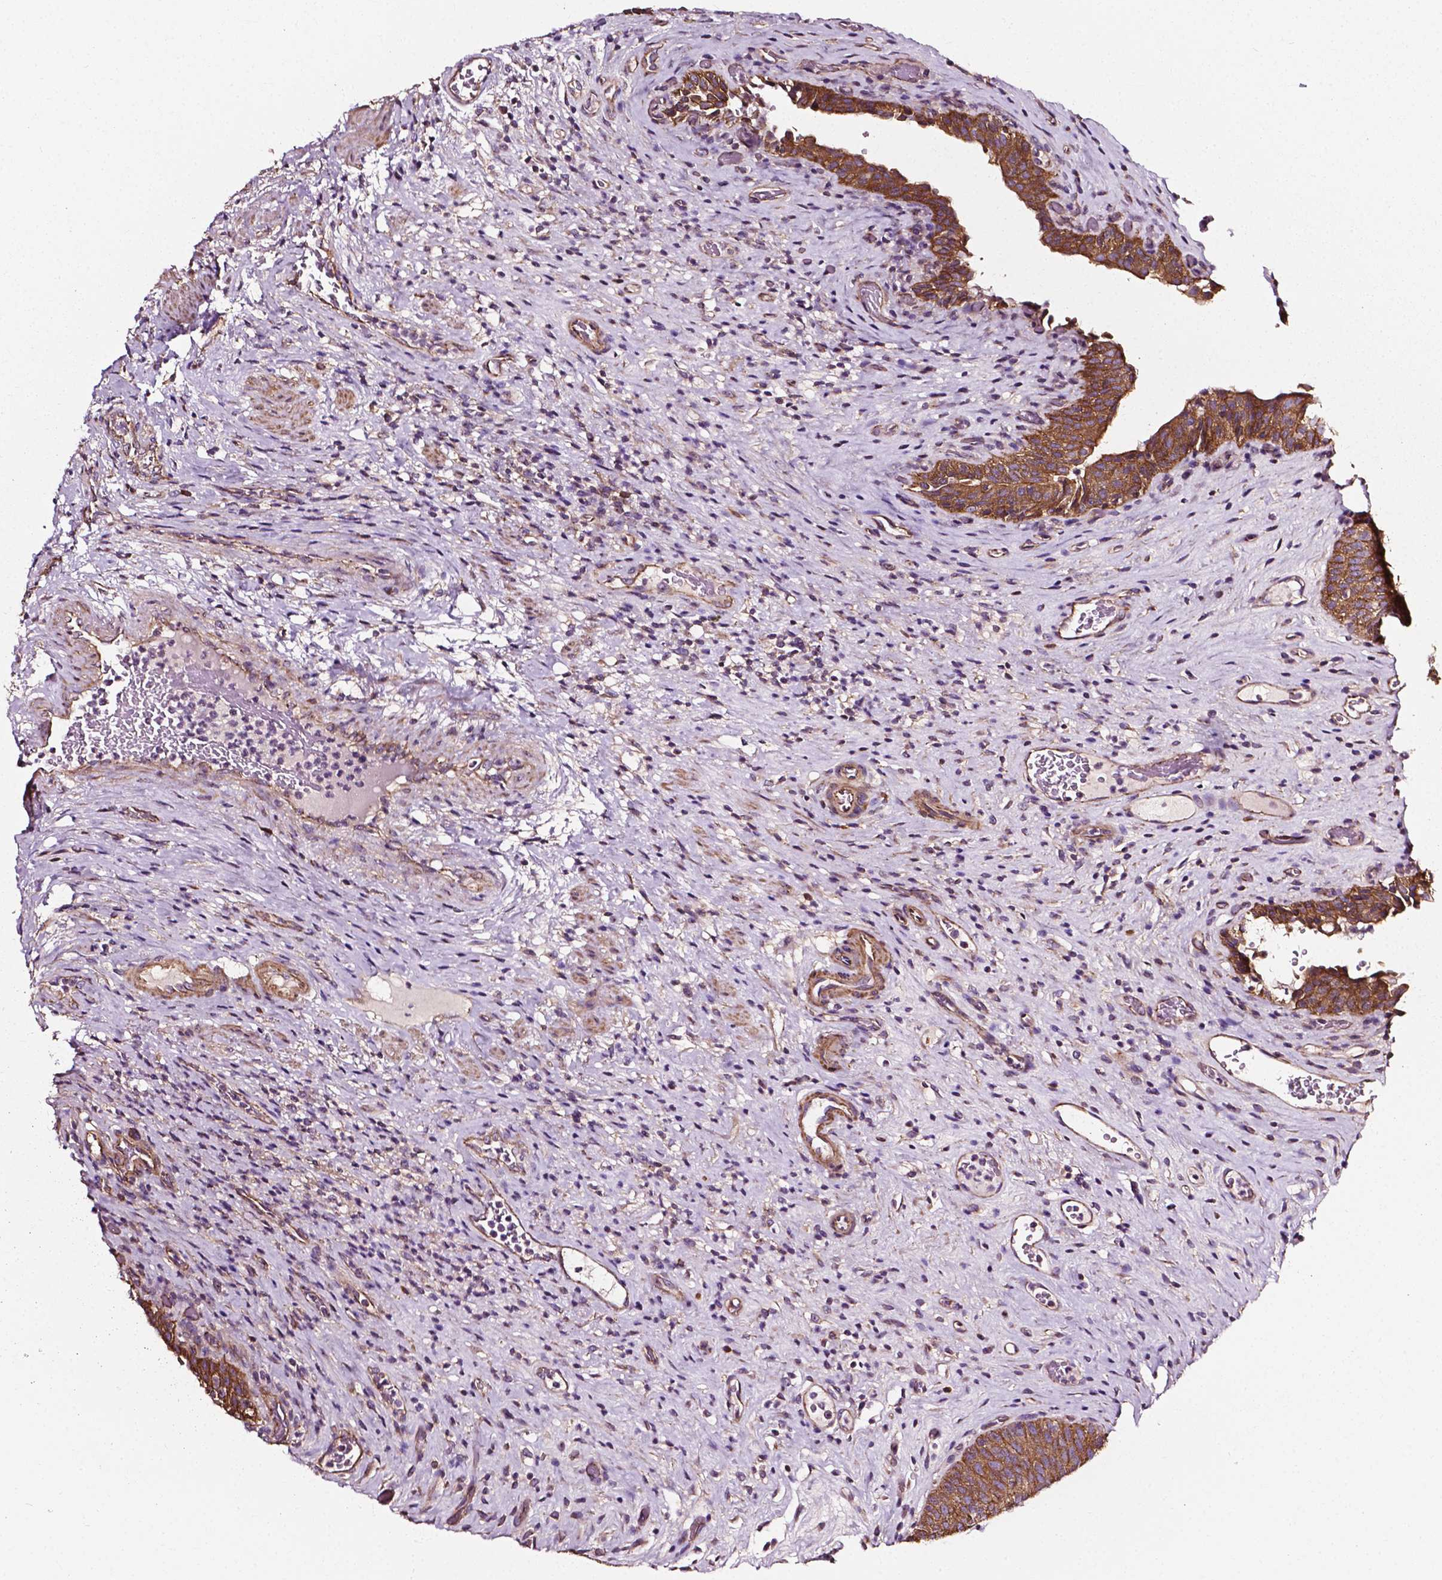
{"staining": {"intensity": "moderate", "quantity": ">75%", "location": "cytoplasmic/membranous"}, "tissue": "urinary bladder", "cell_type": "Urothelial cells", "image_type": "normal", "snomed": [{"axis": "morphology", "description": "Normal tissue, NOS"}, {"axis": "topography", "description": "Urinary bladder"}, {"axis": "topography", "description": "Peripheral nerve tissue"}], "caption": "Immunohistochemical staining of unremarkable human urinary bladder displays >75% levels of moderate cytoplasmic/membranous protein positivity in about >75% of urothelial cells. The protein is shown in brown color, while the nuclei are stained blue.", "gene": "ATG16L1", "patient": {"sex": "male", "age": 66}}